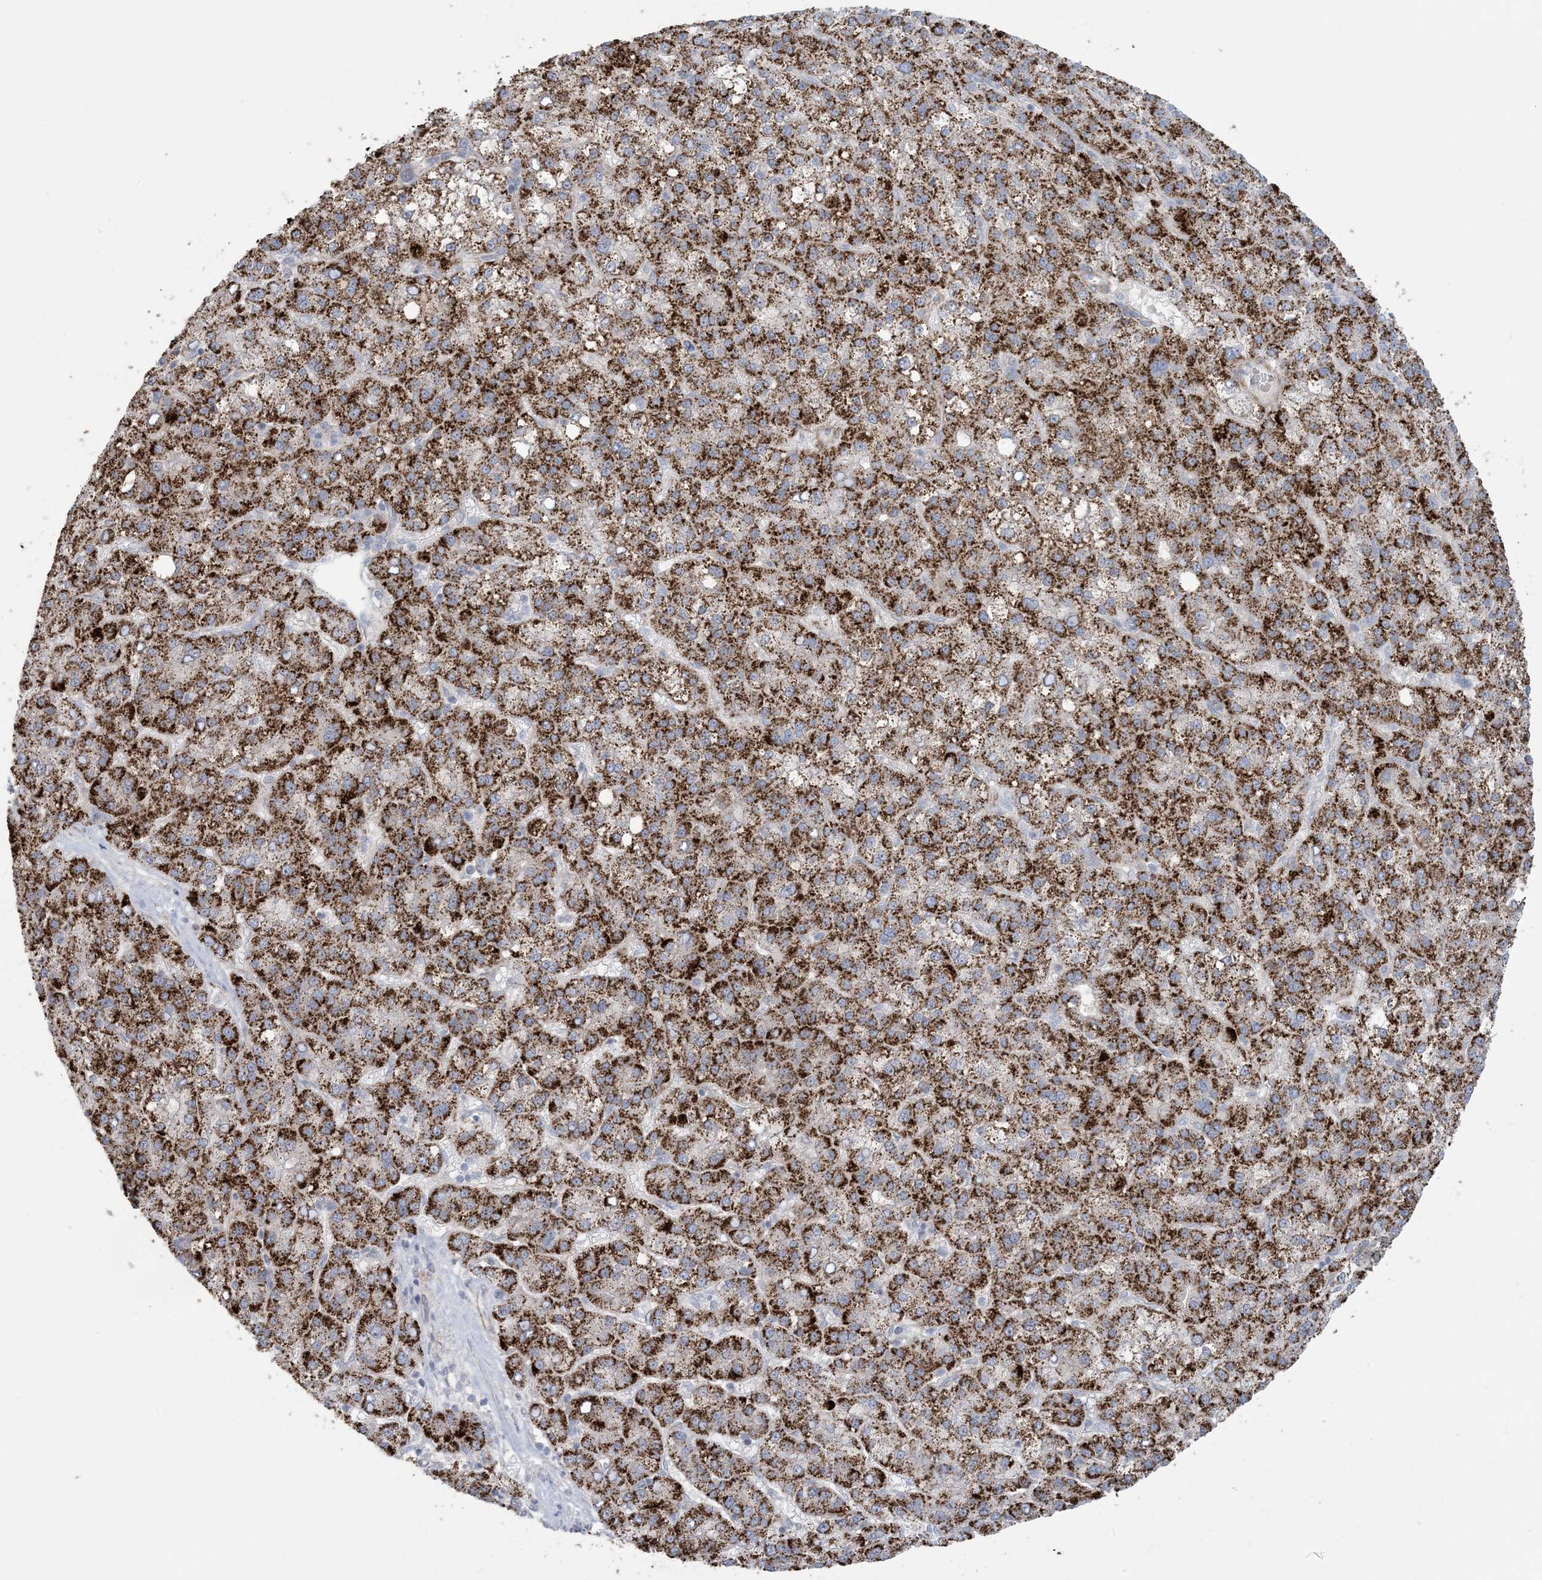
{"staining": {"intensity": "strong", "quantity": ">75%", "location": "cytoplasmic/membranous"}, "tissue": "liver cancer", "cell_type": "Tumor cells", "image_type": "cancer", "snomed": [{"axis": "morphology", "description": "Carcinoma, Hepatocellular, NOS"}, {"axis": "topography", "description": "Liver"}], "caption": "Immunohistochemical staining of hepatocellular carcinoma (liver) shows high levels of strong cytoplasmic/membranous protein expression in about >75% of tumor cells.", "gene": "AGXT", "patient": {"sex": "female", "age": 58}}